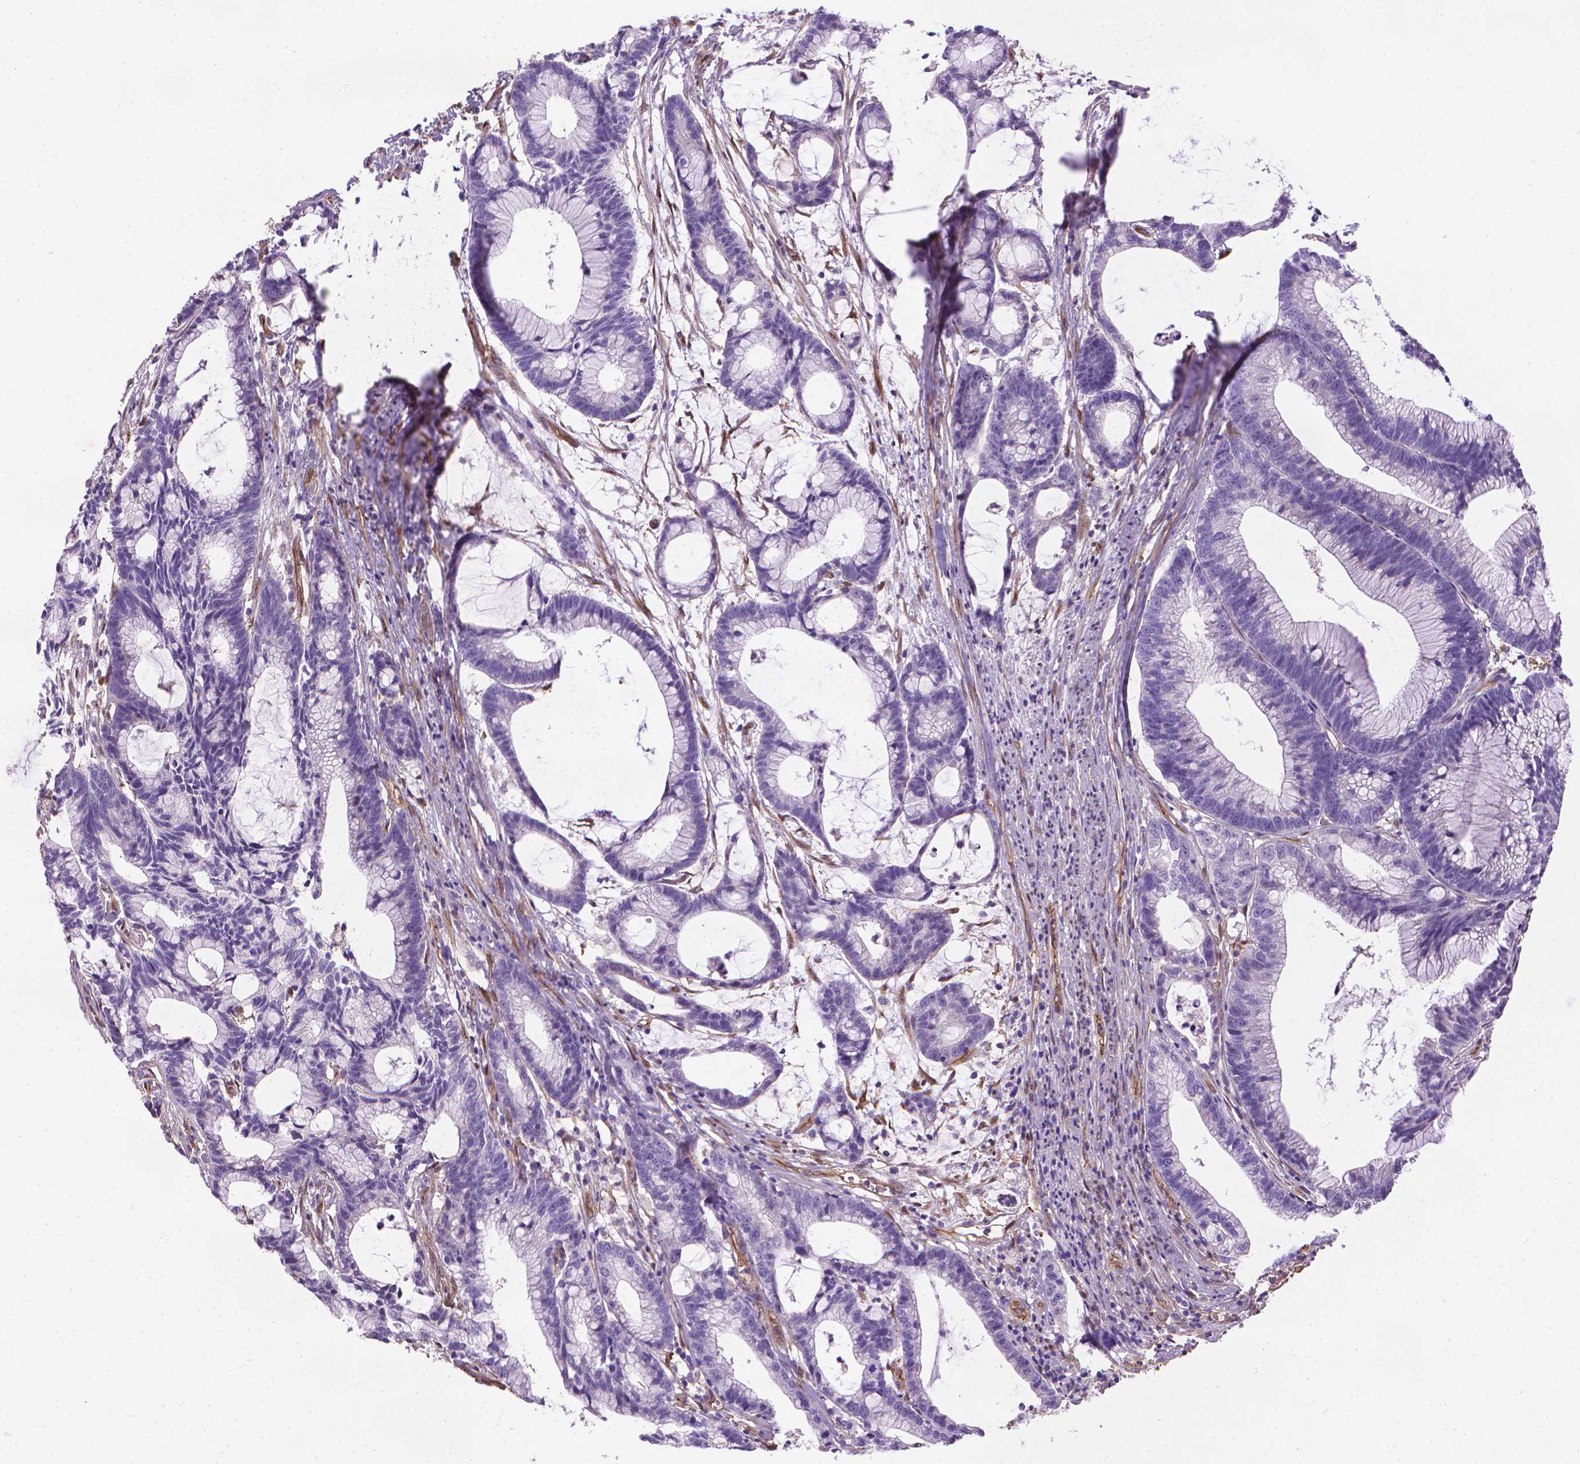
{"staining": {"intensity": "negative", "quantity": "none", "location": "none"}, "tissue": "colorectal cancer", "cell_type": "Tumor cells", "image_type": "cancer", "snomed": [{"axis": "morphology", "description": "Adenocarcinoma, NOS"}, {"axis": "topography", "description": "Colon"}], "caption": "Immunohistochemistry (IHC) photomicrograph of neoplastic tissue: human colorectal cancer (adenocarcinoma) stained with DAB displays no significant protein expression in tumor cells.", "gene": "CLIC4", "patient": {"sex": "female", "age": 78}}